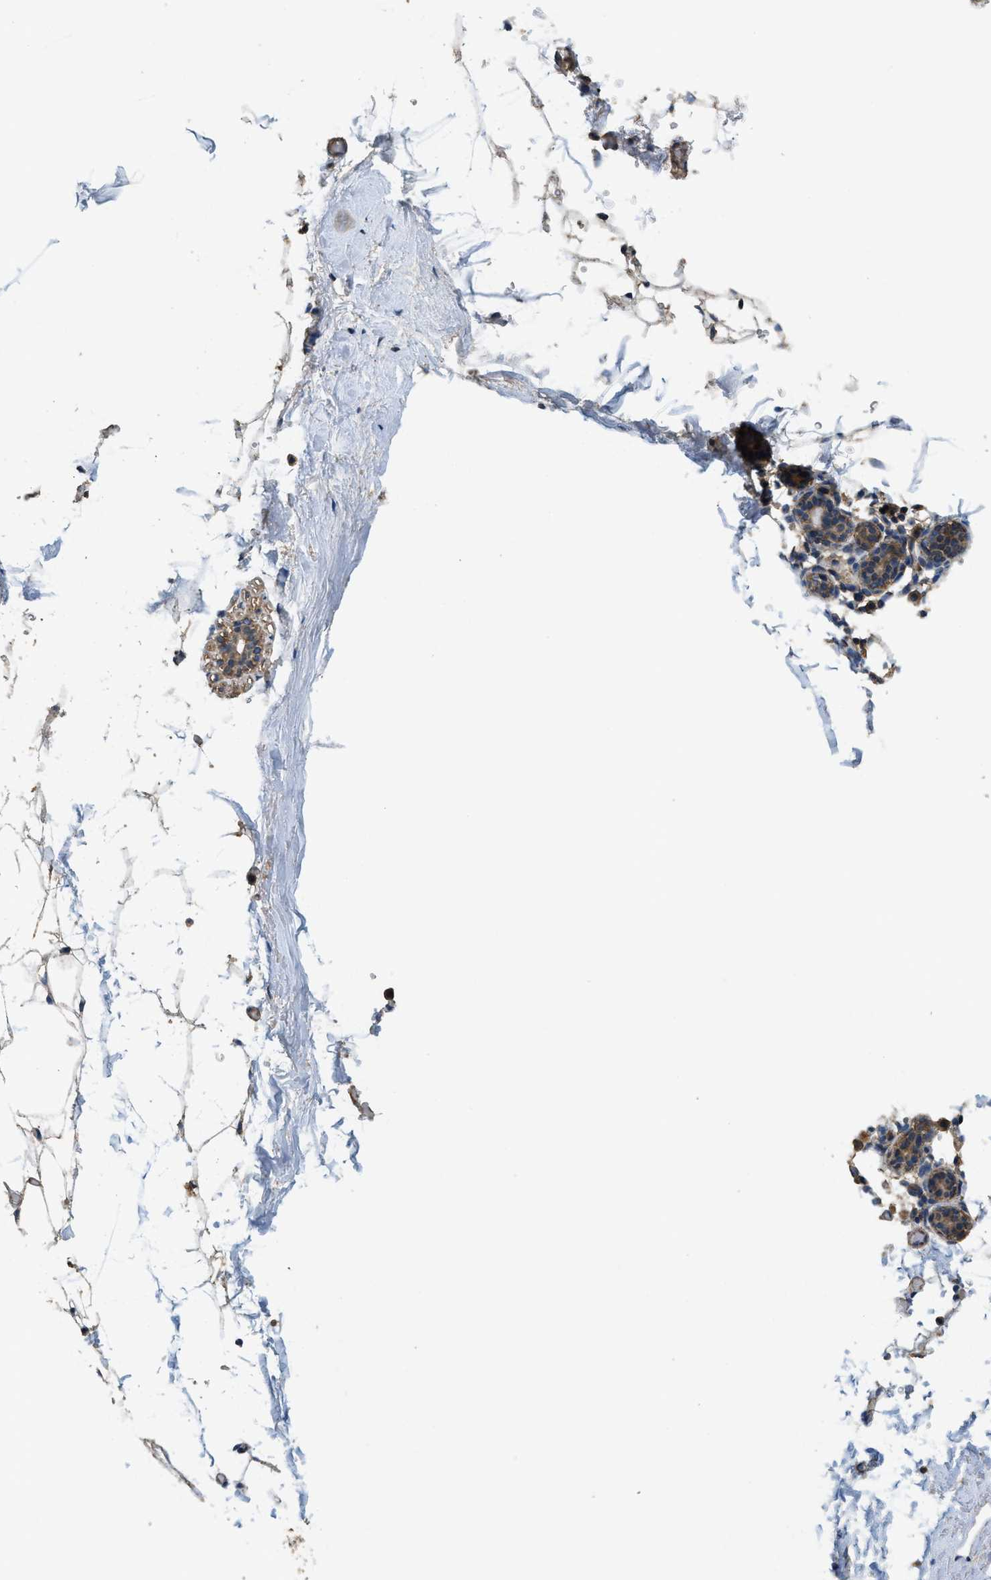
{"staining": {"intensity": "moderate", "quantity": ">75%", "location": "cytoplasmic/membranous"}, "tissue": "adipose tissue", "cell_type": "Adipocytes", "image_type": "normal", "snomed": [{"axis": "morphology", "description": "Normal tissue, NOS"}, {"axis": "topography", "description": "Breast"}, {"axis": "topography", "description": "Soft tissue"}], "caption": "Immunohistochemical staining of benign adipose tissue displays >75% levels of moderate cytoplasmic/membranous protein expression in approximately >75% of adipocytes. The staining was performed using DAB, with brown indicating positive protein expression. Nuclei are stained blue with hematoxylin.", "gene": "THBS2", "patient": {"sex": "female", "age": 75}}